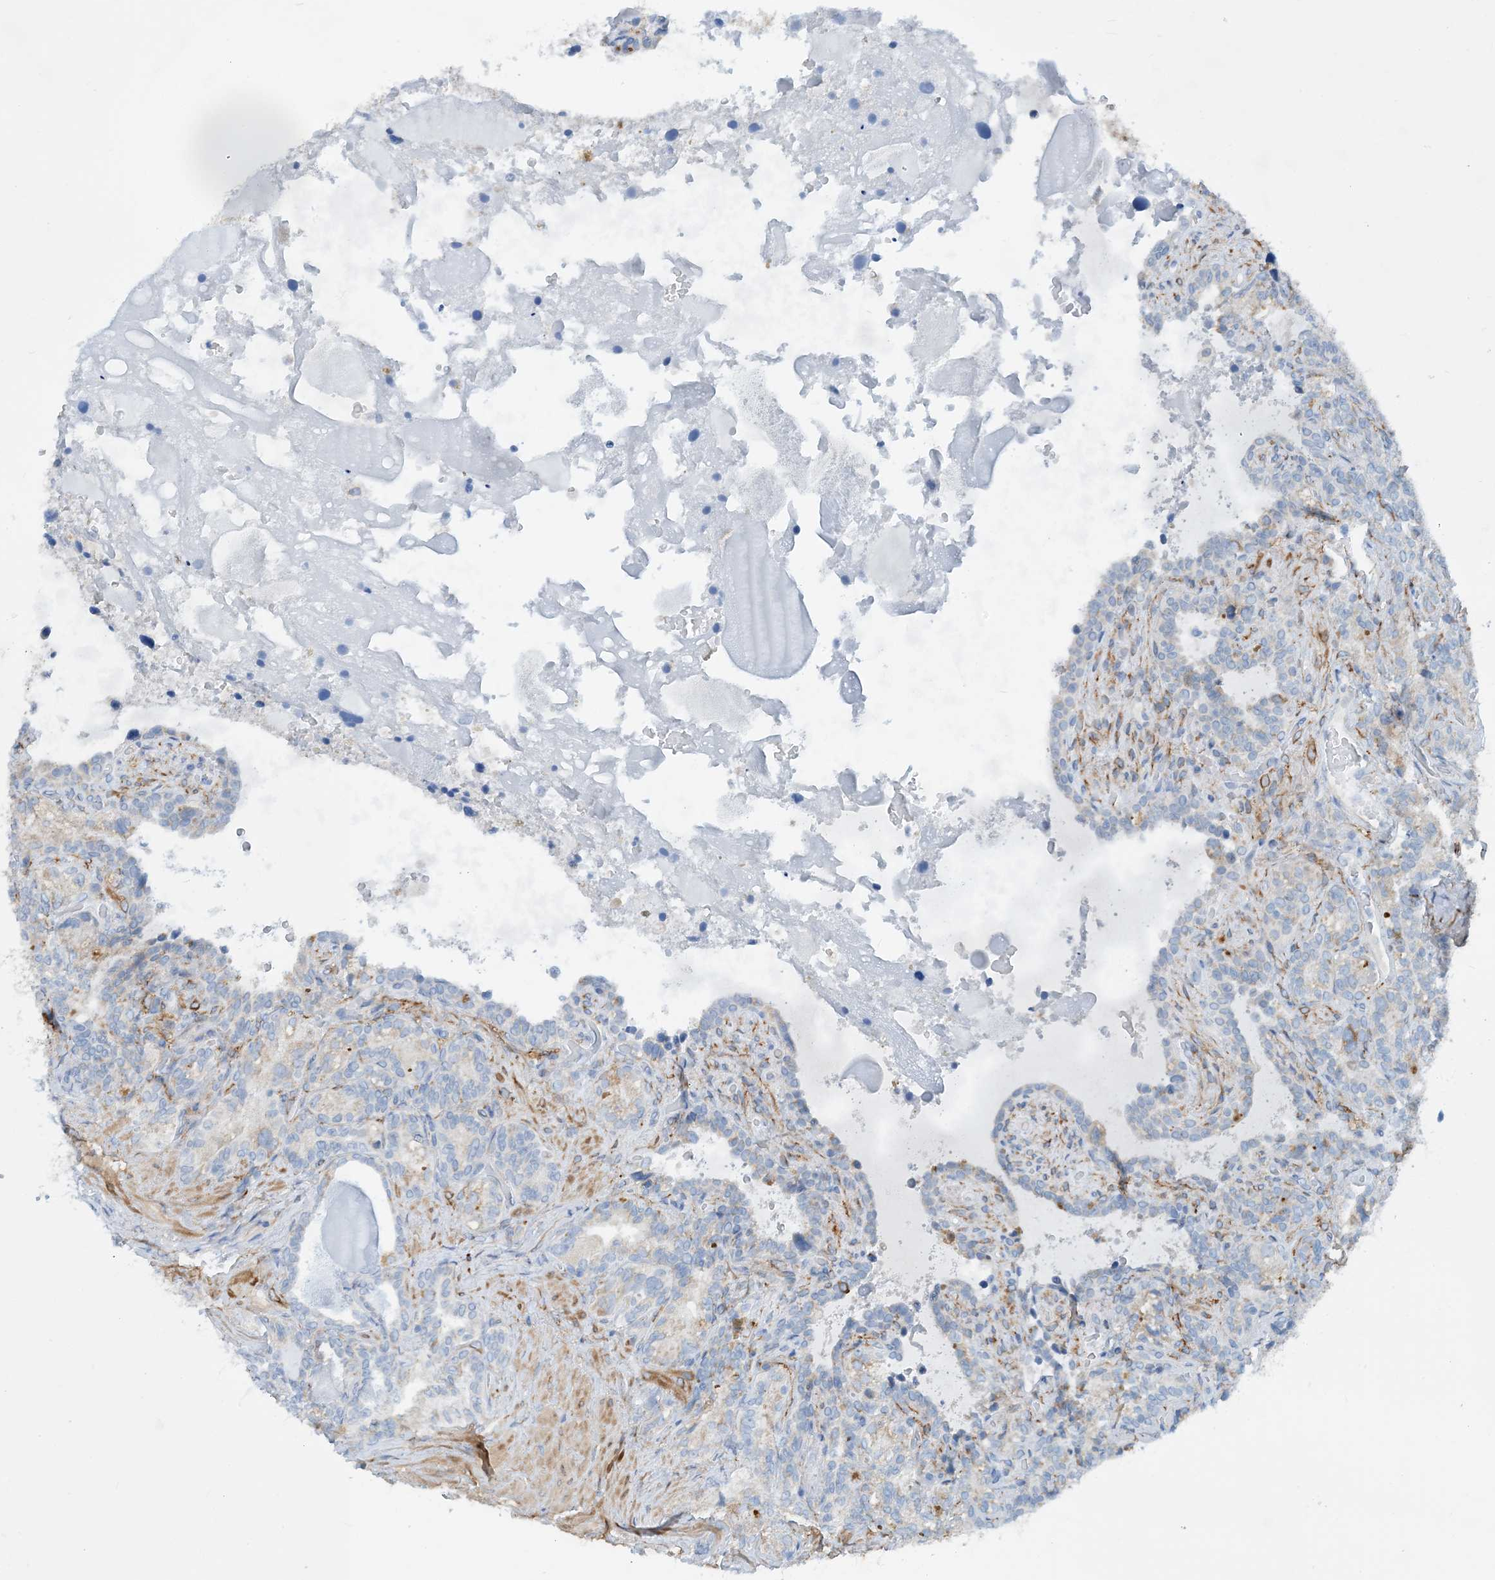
{"staining": {"intensity": "weak", "quantity": "<25%", "location": "cytoplasmic/membranous"}, "tissue": "seminal vesicle", "cell_type": "Glandular cells", "image_type": "normal", "snomed": [{"axis": "morphology", "description": "Normal tissue, NOS"}, {"axis": "topography", "description": "Seminal veicle"}, {"axis": "topography", "description": "Peripheral nerve tissue"}], "caption": "Glandular cells are negative for brown protein staining in benign seminal vesicle. The staining is performed using DAB brown chromogen with nuclei counter-stained in using hematoxylin.", "gene": "EIF2A", "patient": {"sex": "male", "age": 67}}